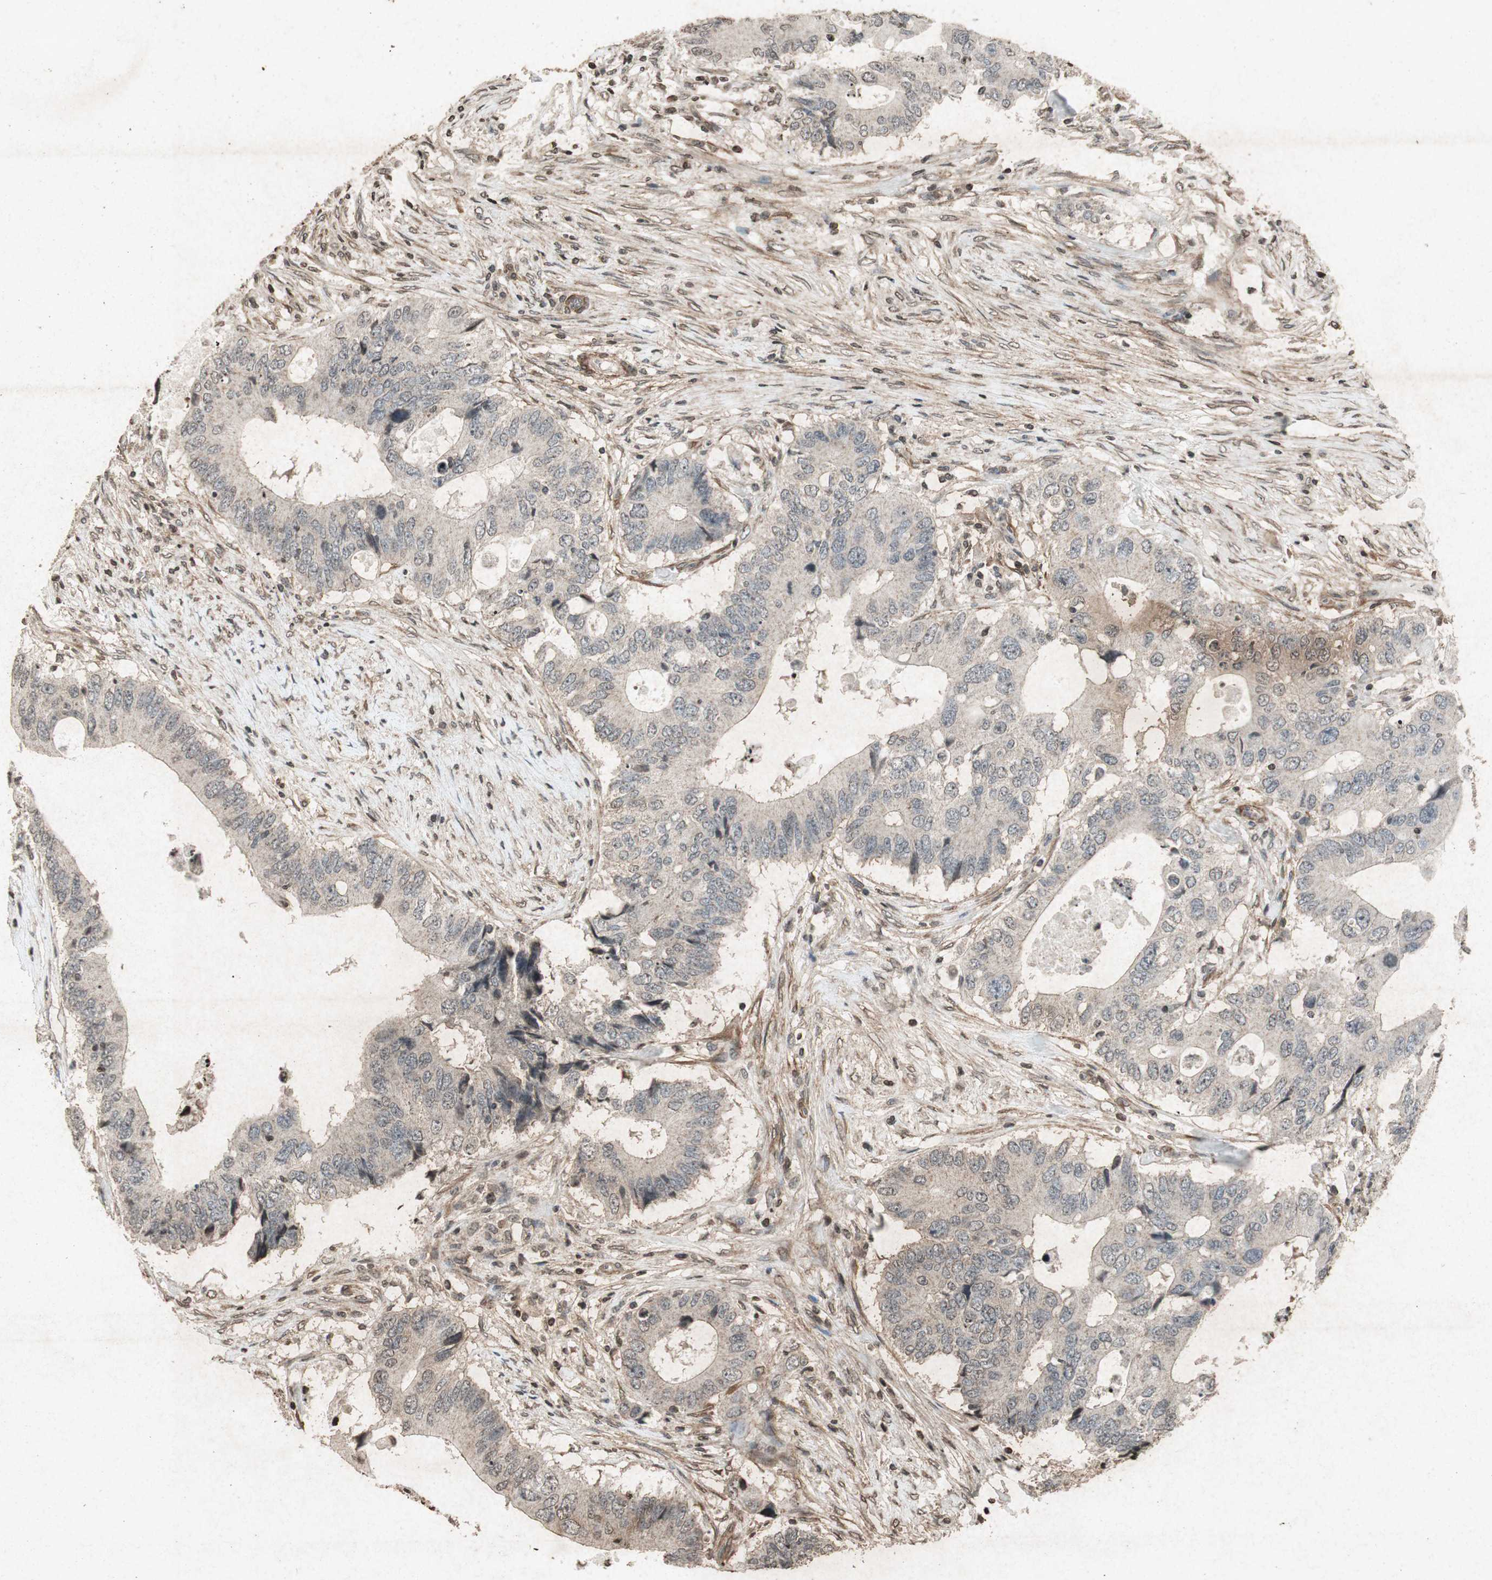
{"staining": {"intensity": "weak", "quantity": ">75%", "location": "cytoplasmic/membranous"}, "tissue": "colorectal cancer", "cell_type": "Tumor cells", "image_type": "cancer", "snomed": [{"axis": "morphology", "description": "Adenocarcinoma, NOS"}, {"axis": "topography", "description": "Colon"}], "caption": "Immunohistochemistry histopathology image of neoplastic tissue: colorectal cancer stained using IHC displays low levels of weak protein expression localized specifically in the cytoplasmic/membranous of tumor cells, appearing as a cytoplasmic/membranous brown color.", "gene": "PRKG1", "patient": {"sex": "male", "age": 71}}